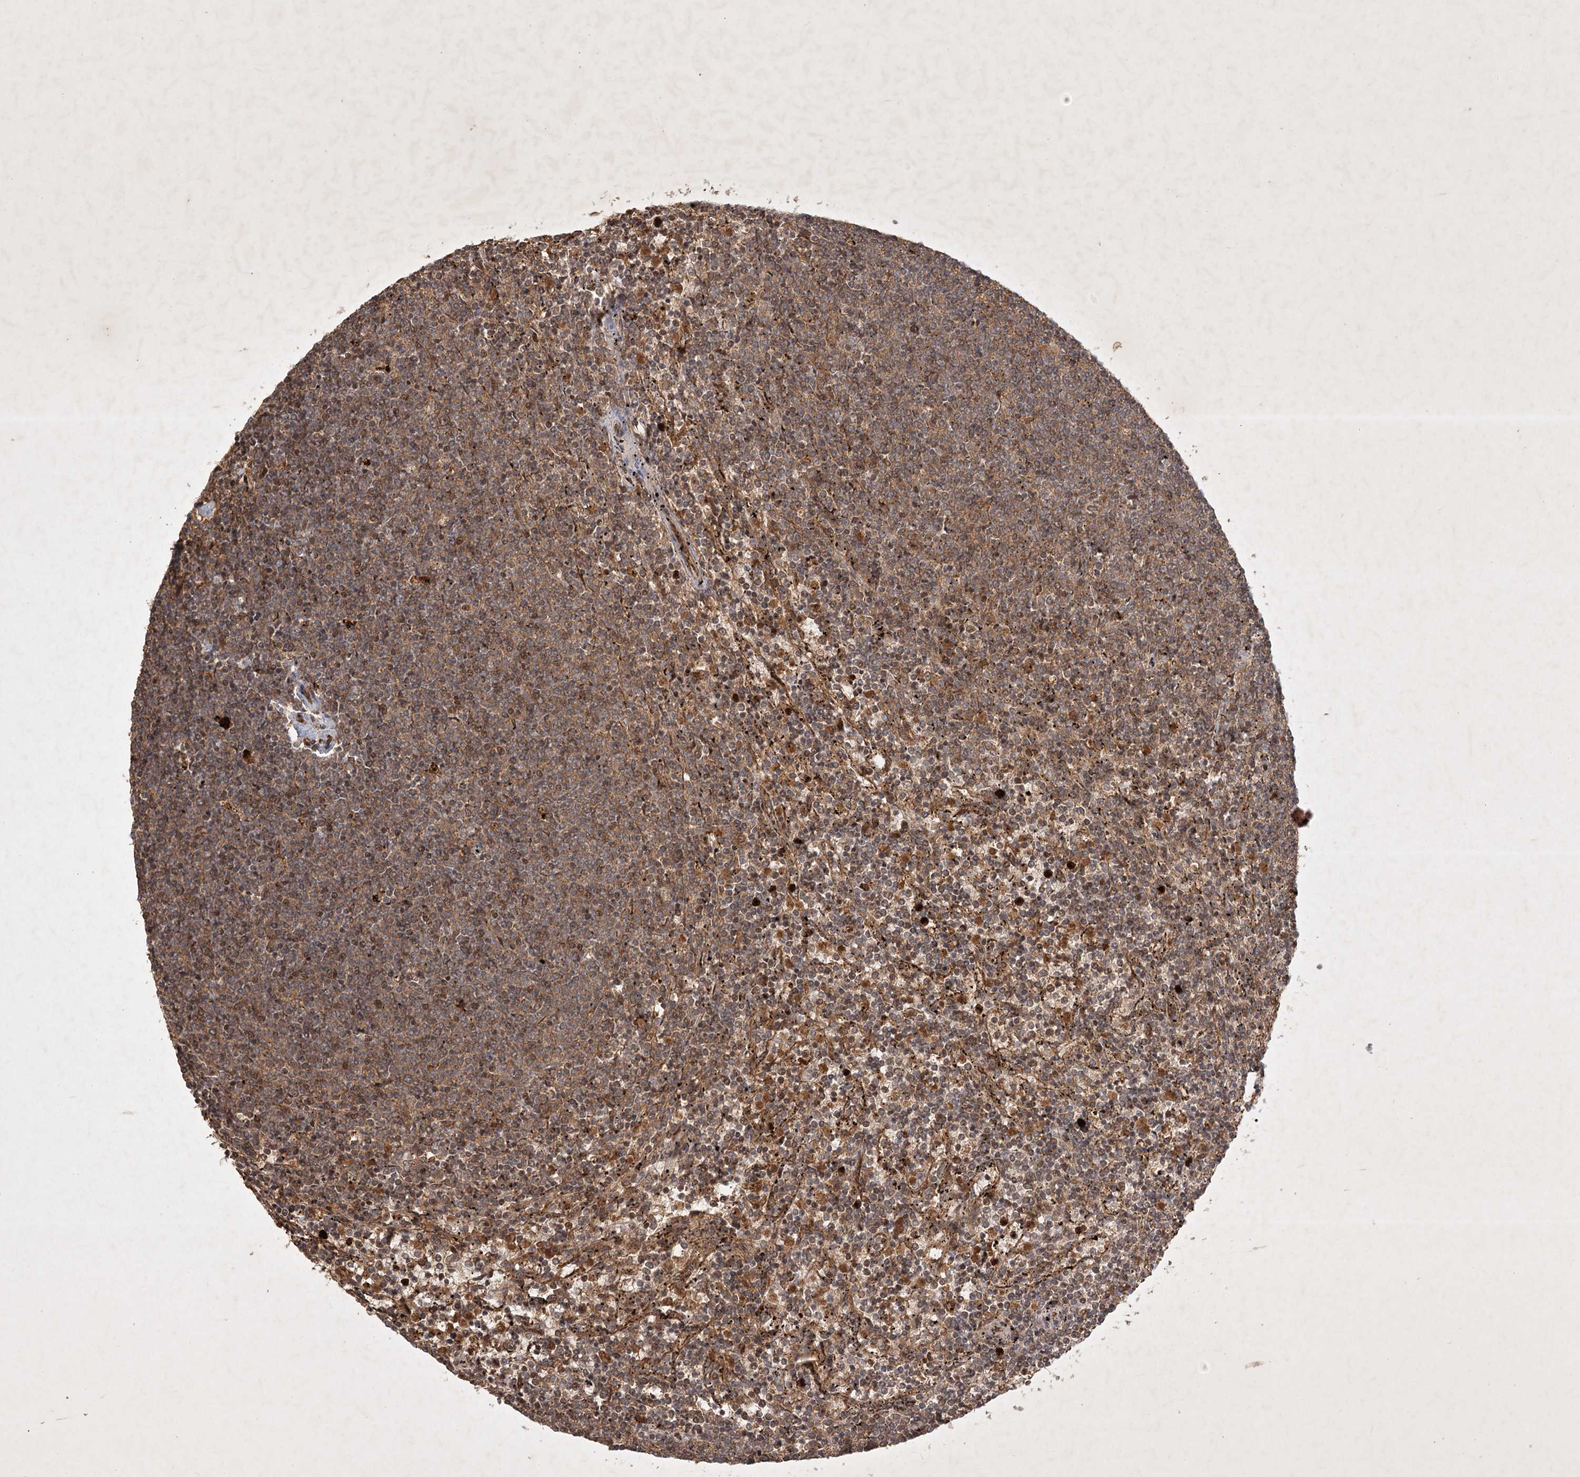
{"staining": {"intensity": "moderate", "quantity": "25%-75%", "location": "cytoplasmic/membranous"}, "tissue": "lymphoma", "cell_type": "Tumor cells", "image_type": "cancer", "snomed": [{"axis": "morphology", "description": "Malignant lymphoma, non-Hodgkin's type, Low grade"}, {"axis": "topography", "description": "Spleen"}], "caption": "This photomicrograph shows immunohistochemistry staining of malignant lymphoma, non-Hodgkin's type (low-grade), with medium moderate cytoplasmic/membranous staining in approximately 25%-75% of tumor cells.", "gene": "ARL13A", "patient": {"sex": "female", "age": 50}}